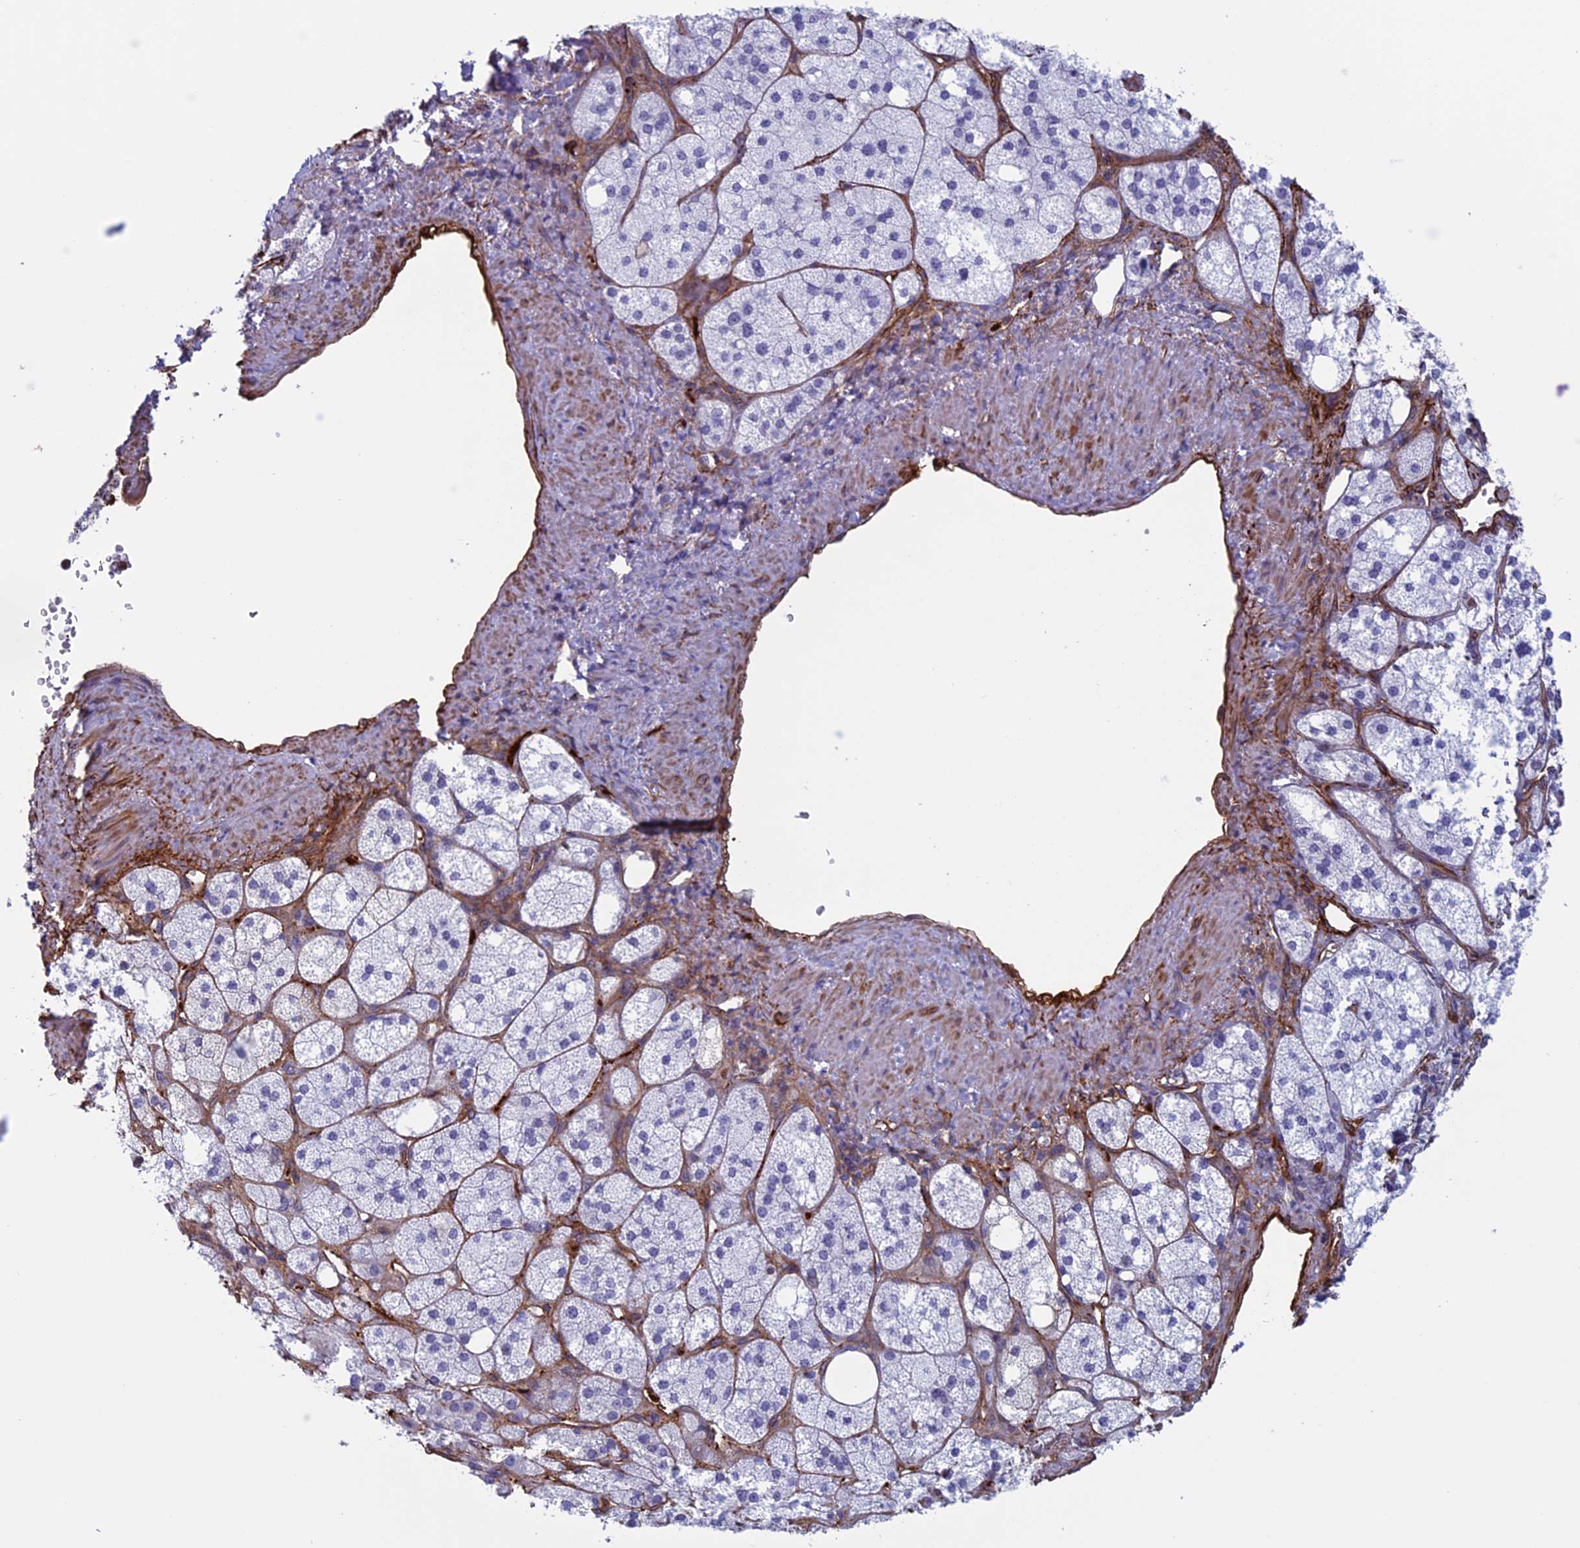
{"staining": {"intensity": "negative", "quantity": "none", "location": "none"}, "tissue": "adrenal gland", "cell_type": "Glandular cells", "image_type": "normal", "snomed": [{"axis": "morphology", "description": "Normal tissue, NOS"}, {"axis": "topography", "description": "Adrenal gland"}], "caption": "Immunohistochemistry (IHC) micrograph of benign adrenal gland: adrenal gland stained with DAB (3,3'-diaminobenzidine) displays no significant protein positivity in glandular cells. (Immunohistochemistry (IHC), brightfield microscopy, high magnification).", "gene": "ANGPTL2", "patient": {"sex": "male", "age": 61}}